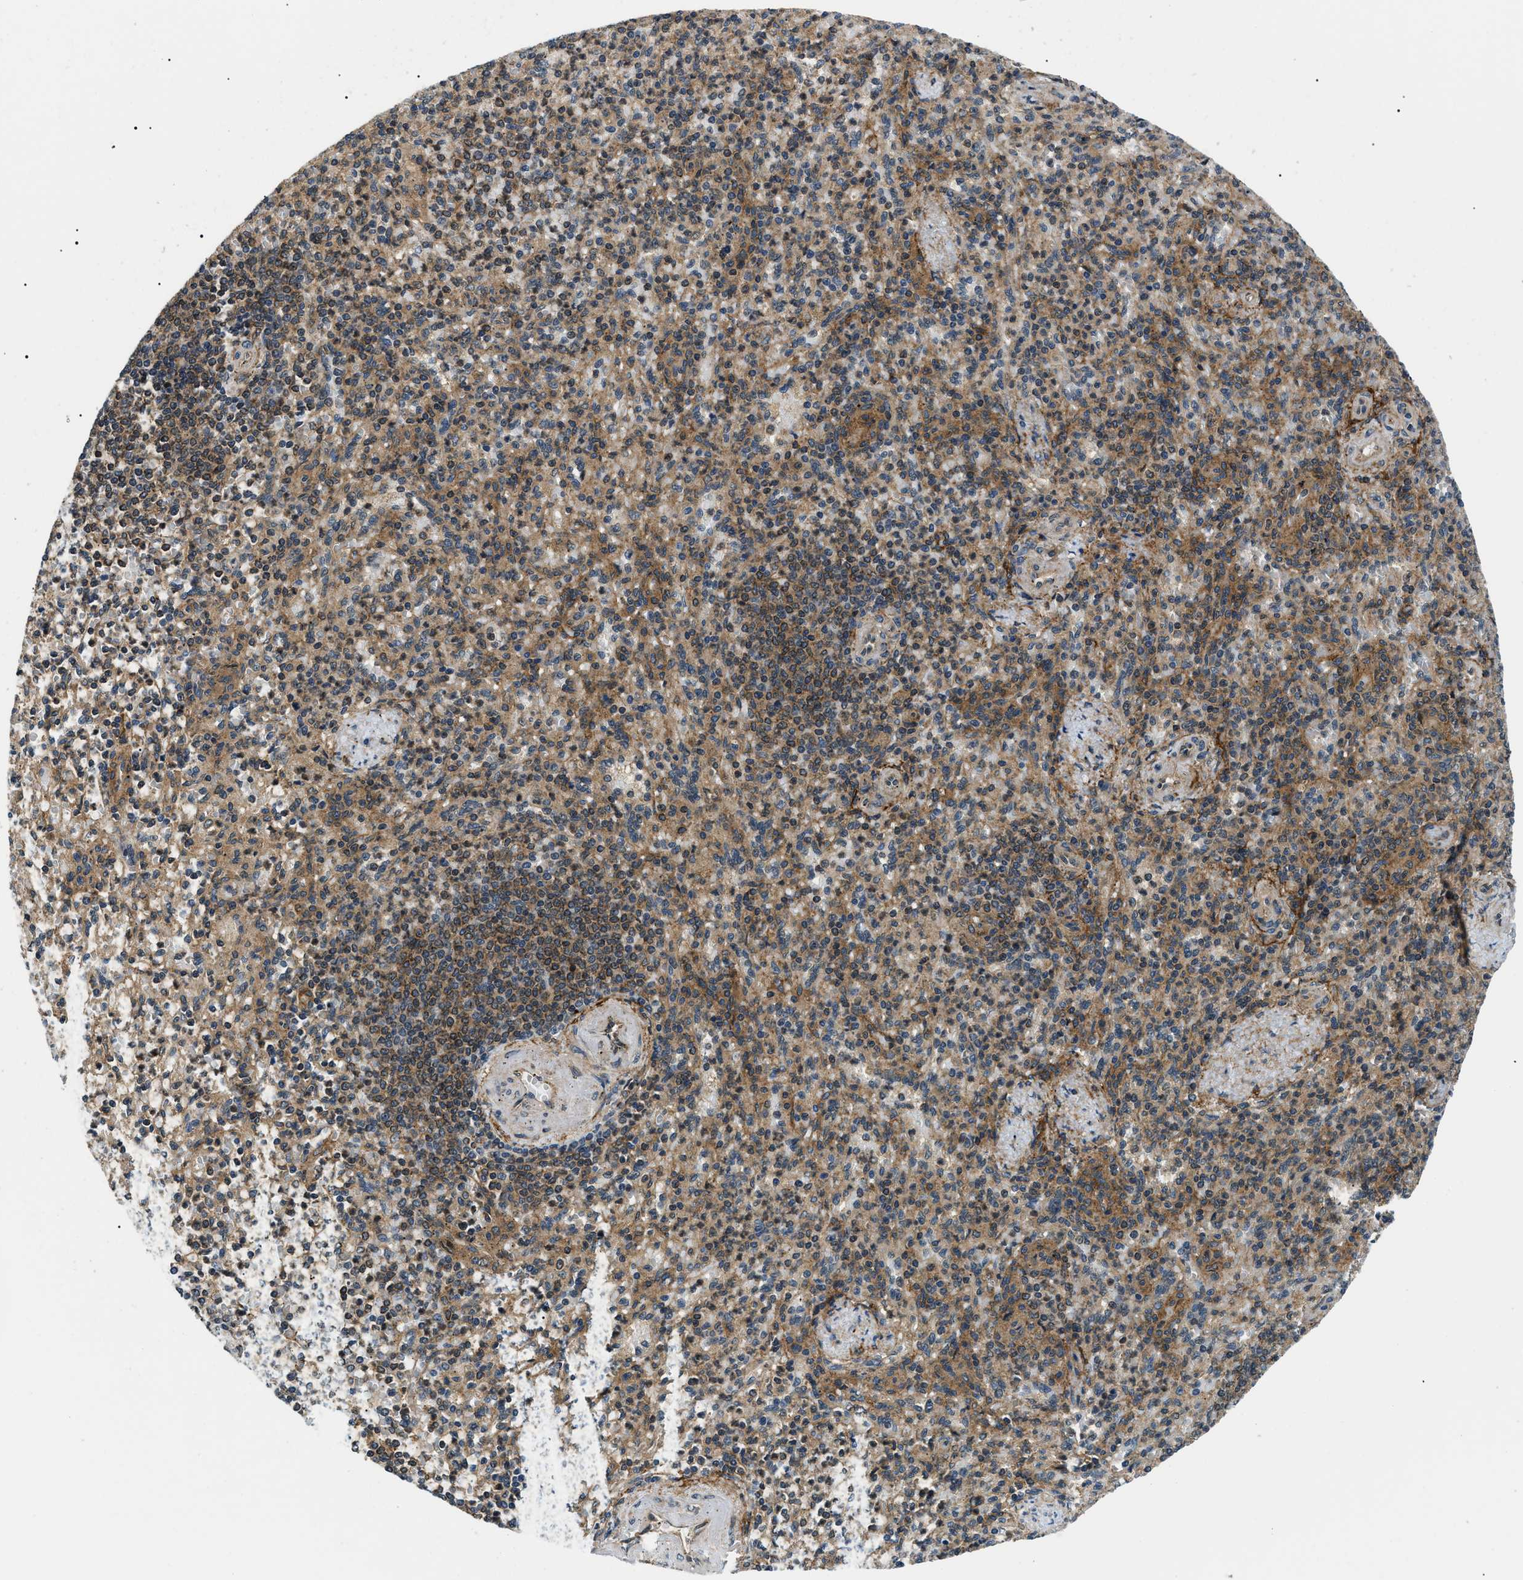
{"staining": {"intensity": "moderate", "quantity": ">75%", "location": "cytoplasmic/membranous"}, "tissue": "spleen", "cell_type": "Cells in red pulp", "image_type": "normal", "snomed": [{"axis": "morphology", "description": "Normal tissue, NOS"}, {"axis": "topography", "description": "Spleen"}], "caption": "IHC histopathology image of normal human spleen stained for a protein (brown), which demonstrates medium levels of moderate cytoplasmic/membranous expression in approximately >75% of cells in red pulp.", "gene": "ATP6AP1", "patient": {"sex": "female", "age": 74}}